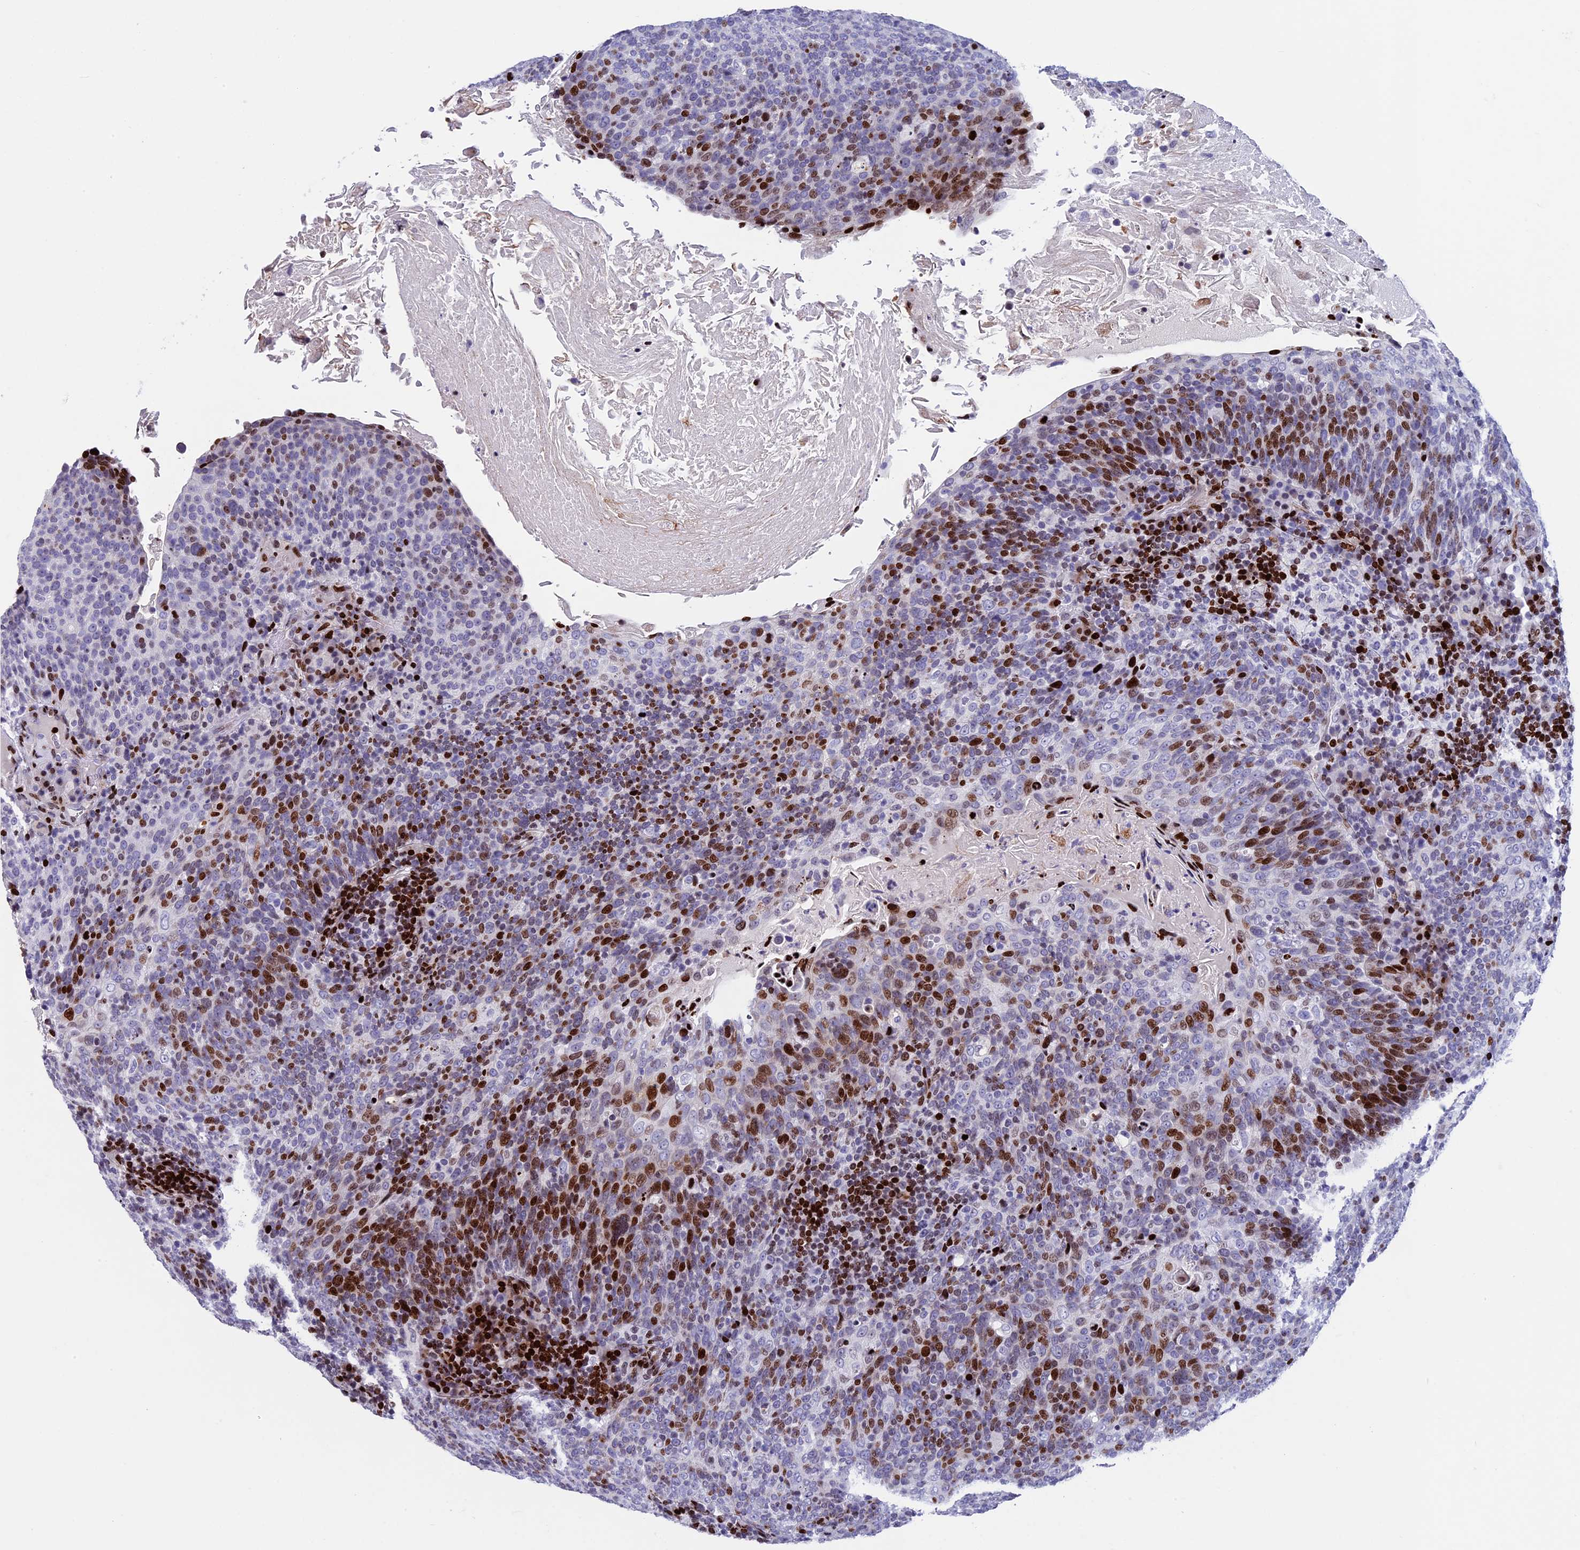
{"staining": {"intensity": "strong", "quantity": "25%-75%", "location": "nuclear"}, "tissue": "head and neck cancer", "cell_type": "Tumor cells", "image_type": "cancer", "snomed": [{"axis": "morphology", "description": "Squamous cell carcinoma, NOS"}, {"axis": "morphology", "description": "Squamous cell carcinoma, metastatic, NOS"}, {"axis": "topography", "description": "Lymph node"}, {"axis": "topography", "description": "Head-Neck"}], "caption": "About 25%-75% of tumor cells in human head and neck metastatic squamous cell carcinoma demonstrate strong nuclear protein expression as visualized by brown immunohistochemical staining.", "gene": "BTBD3", "patient": {"sex": "male", "age": 62}}